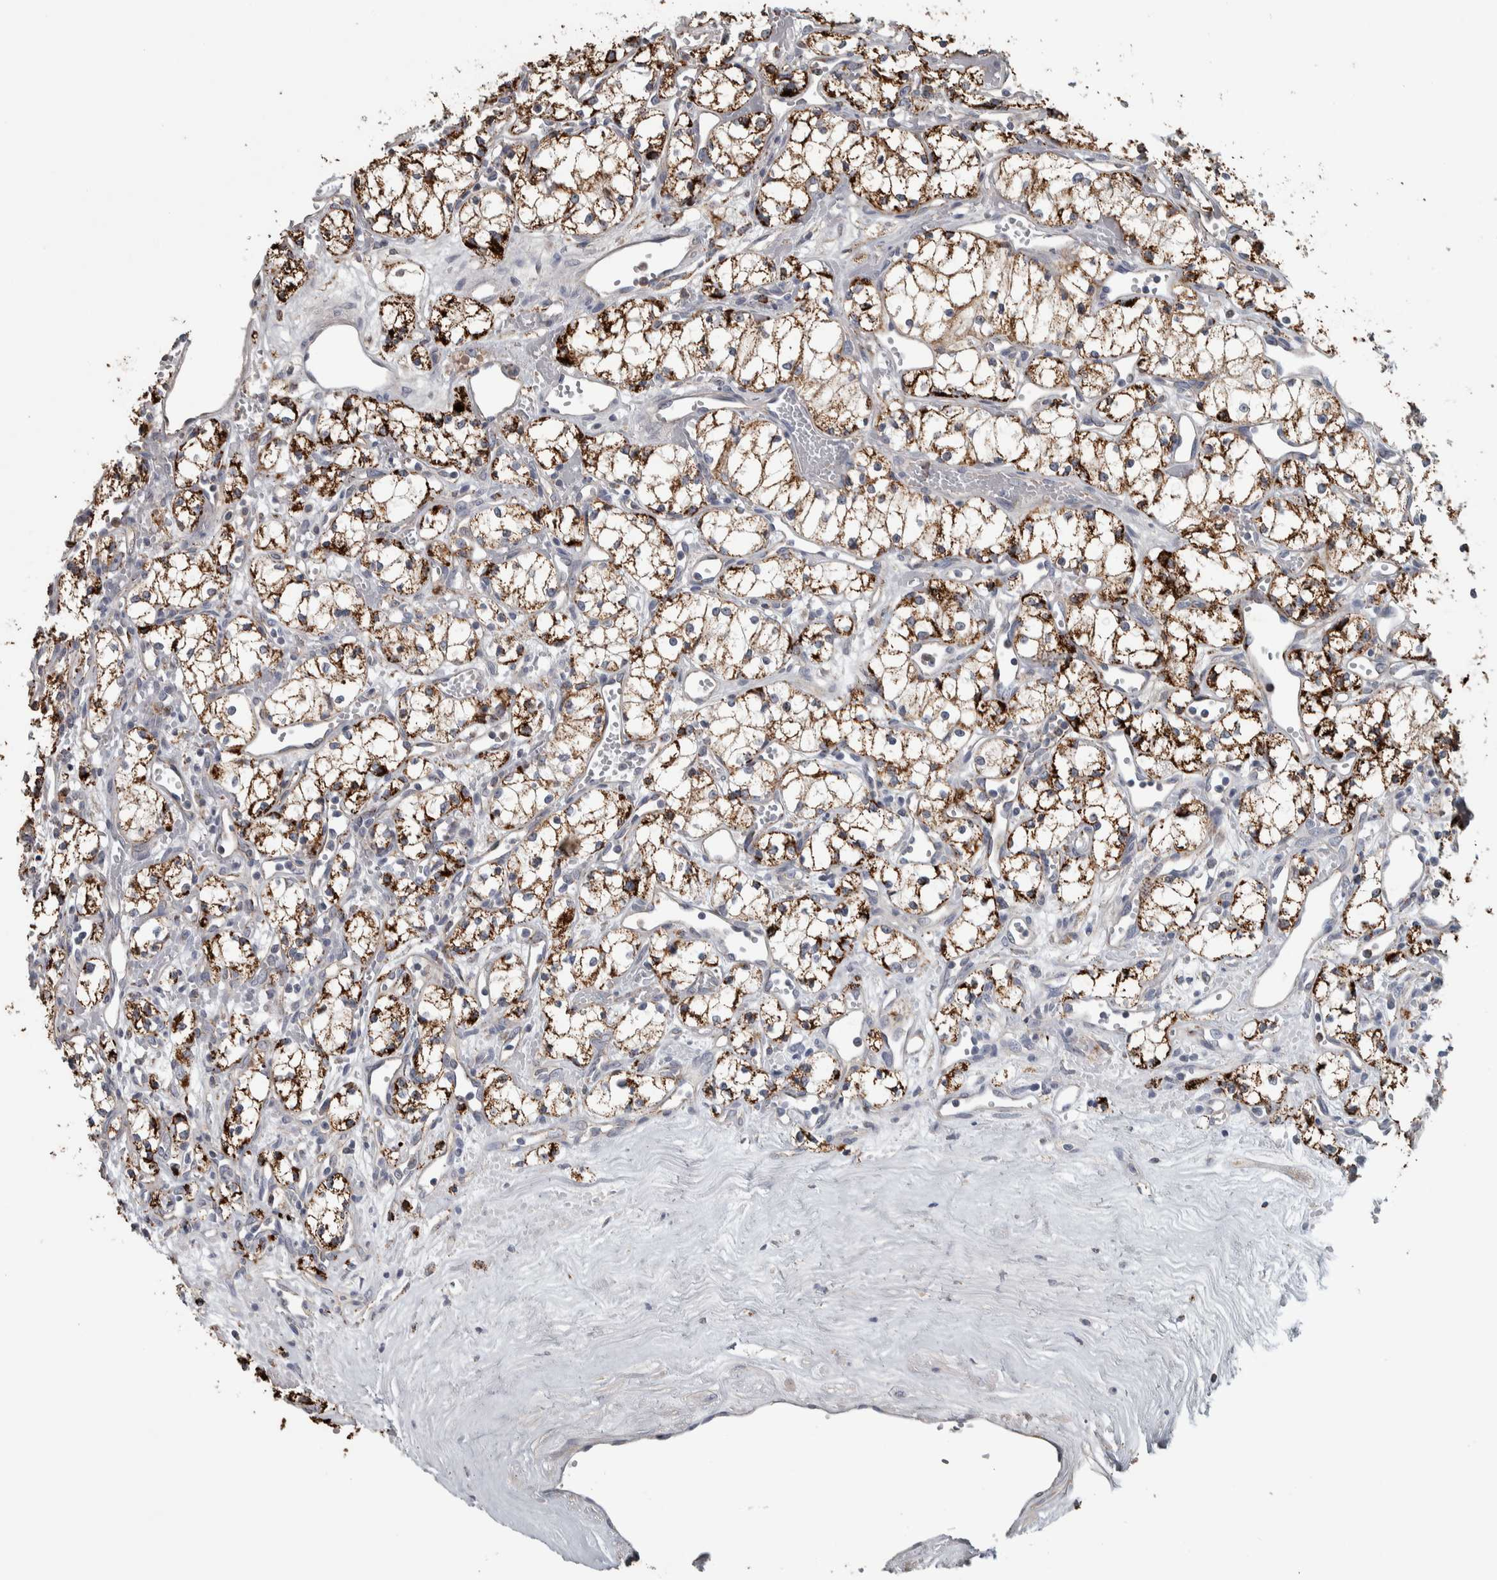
{"staining": {"intensity": "strong", "quantity": ">75%", "location": "cytoplasmic/membranous"}, "tissue": "renal cancer", "cell_type": "Tumor cells", "image_type": "cancer", "snomed": [{"axis": "morphology", "description": "Adenocarcinoma, NOS"}, {"axis": "topography", "description": "Kidney"}], "caption": "Immunohistochemistry of human adenocarcinoma (renal) shows high levels of strong cytoplasmic/membranous staining in approximately >75% of tumor cells.", "gene": "FAM78A", "patient": {"sex": "male", "age": 59}}